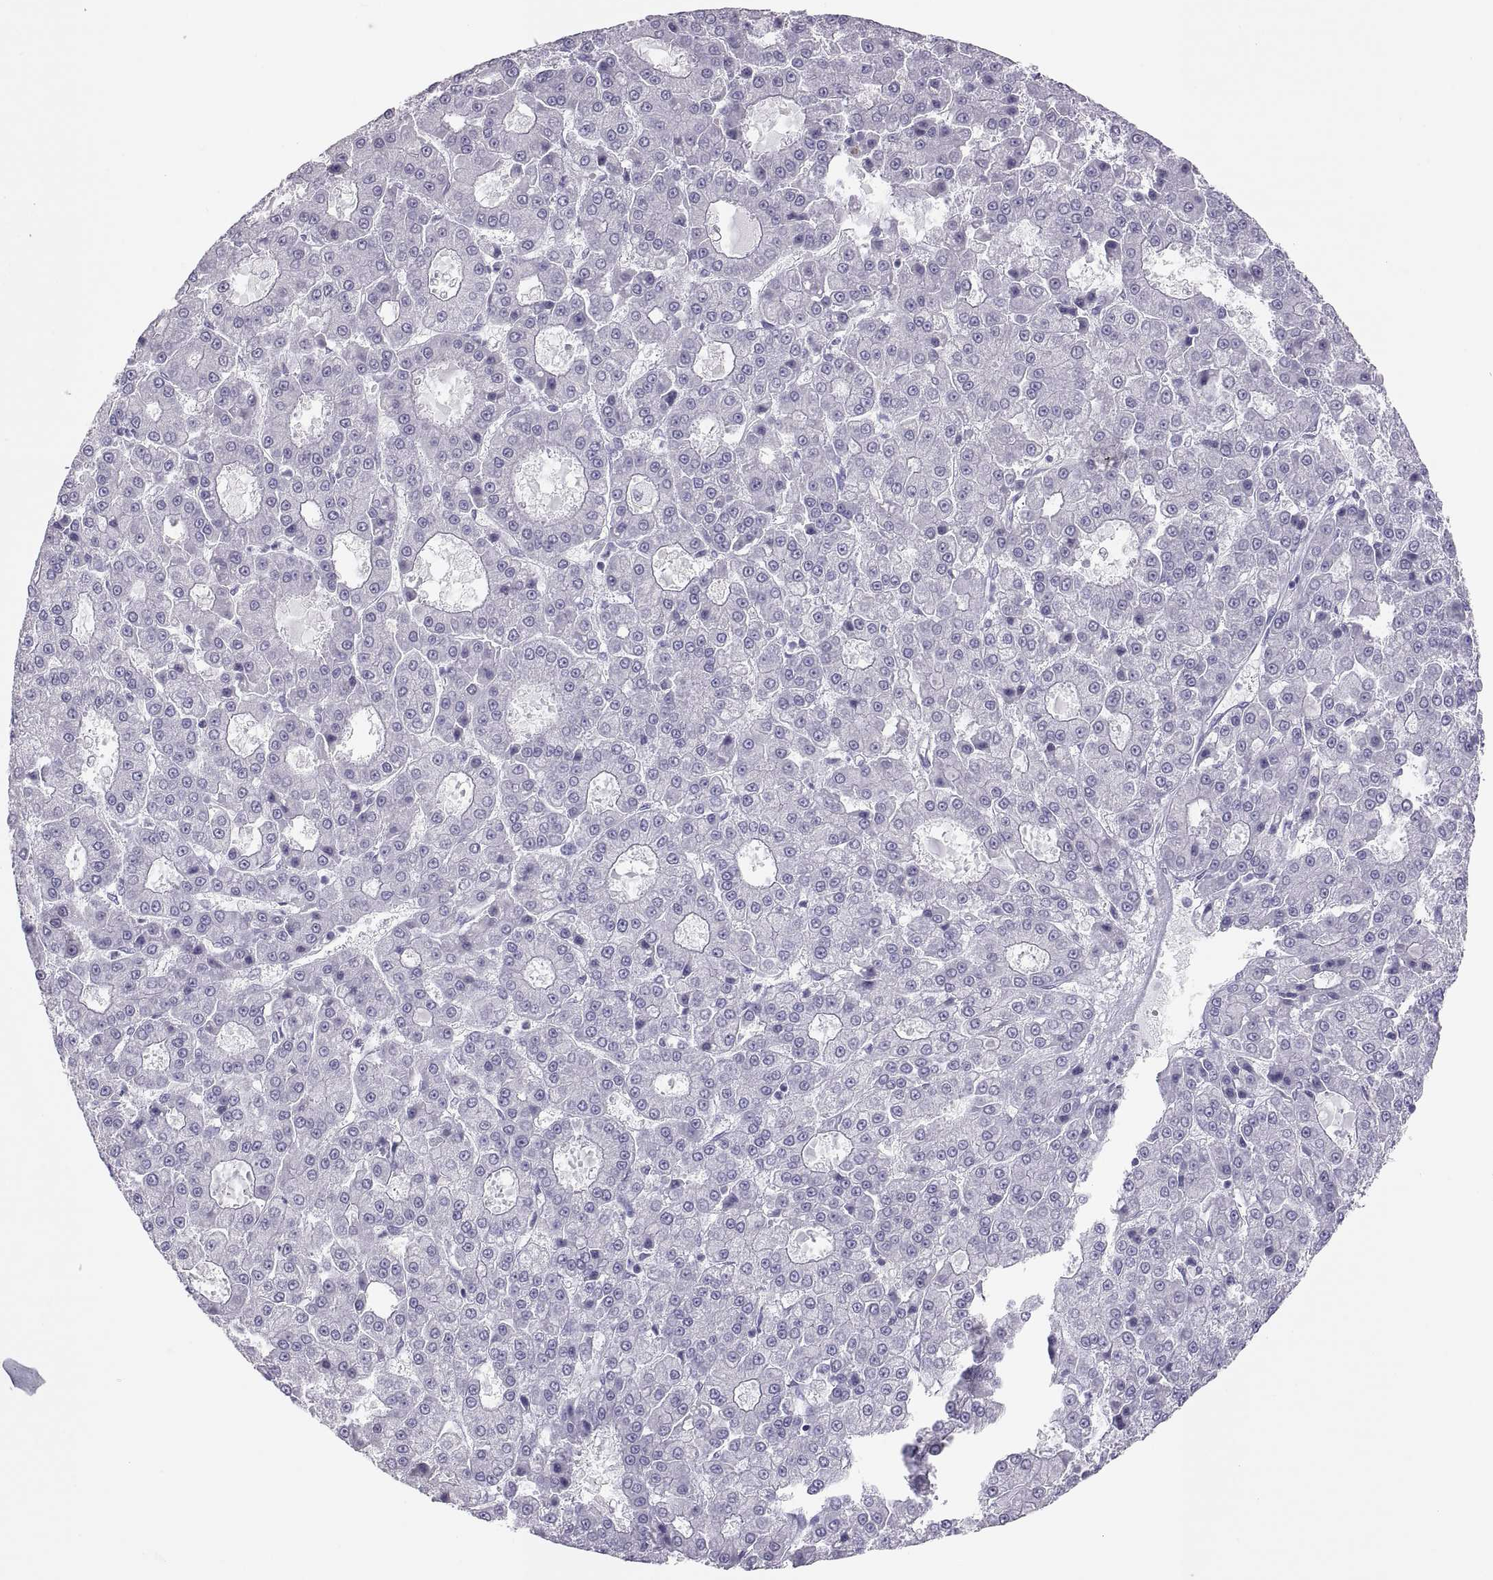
{"staining": {"intensity": "negative", "quantity": "none", "location": "none"}, "tissue": "liver cancer", "cell_type": "Tumor cells", "image_type": "cancer", "snomed": [{"axis": "morphology", "description": "Carcinoma, Hepatocellular, NOS"}, {"axis": "topography", "description": "Liver"}], "caption": "Immunohistochemistry image of neoplastic tissue: liver cancer (hepatocellular carcinoma) stained with DAB (3,3'-diaminobenzidine) displays no significant protein expression in tumor cells.", "gene": "SEMG1", "patient": {"sex": "male", "age": 70}}